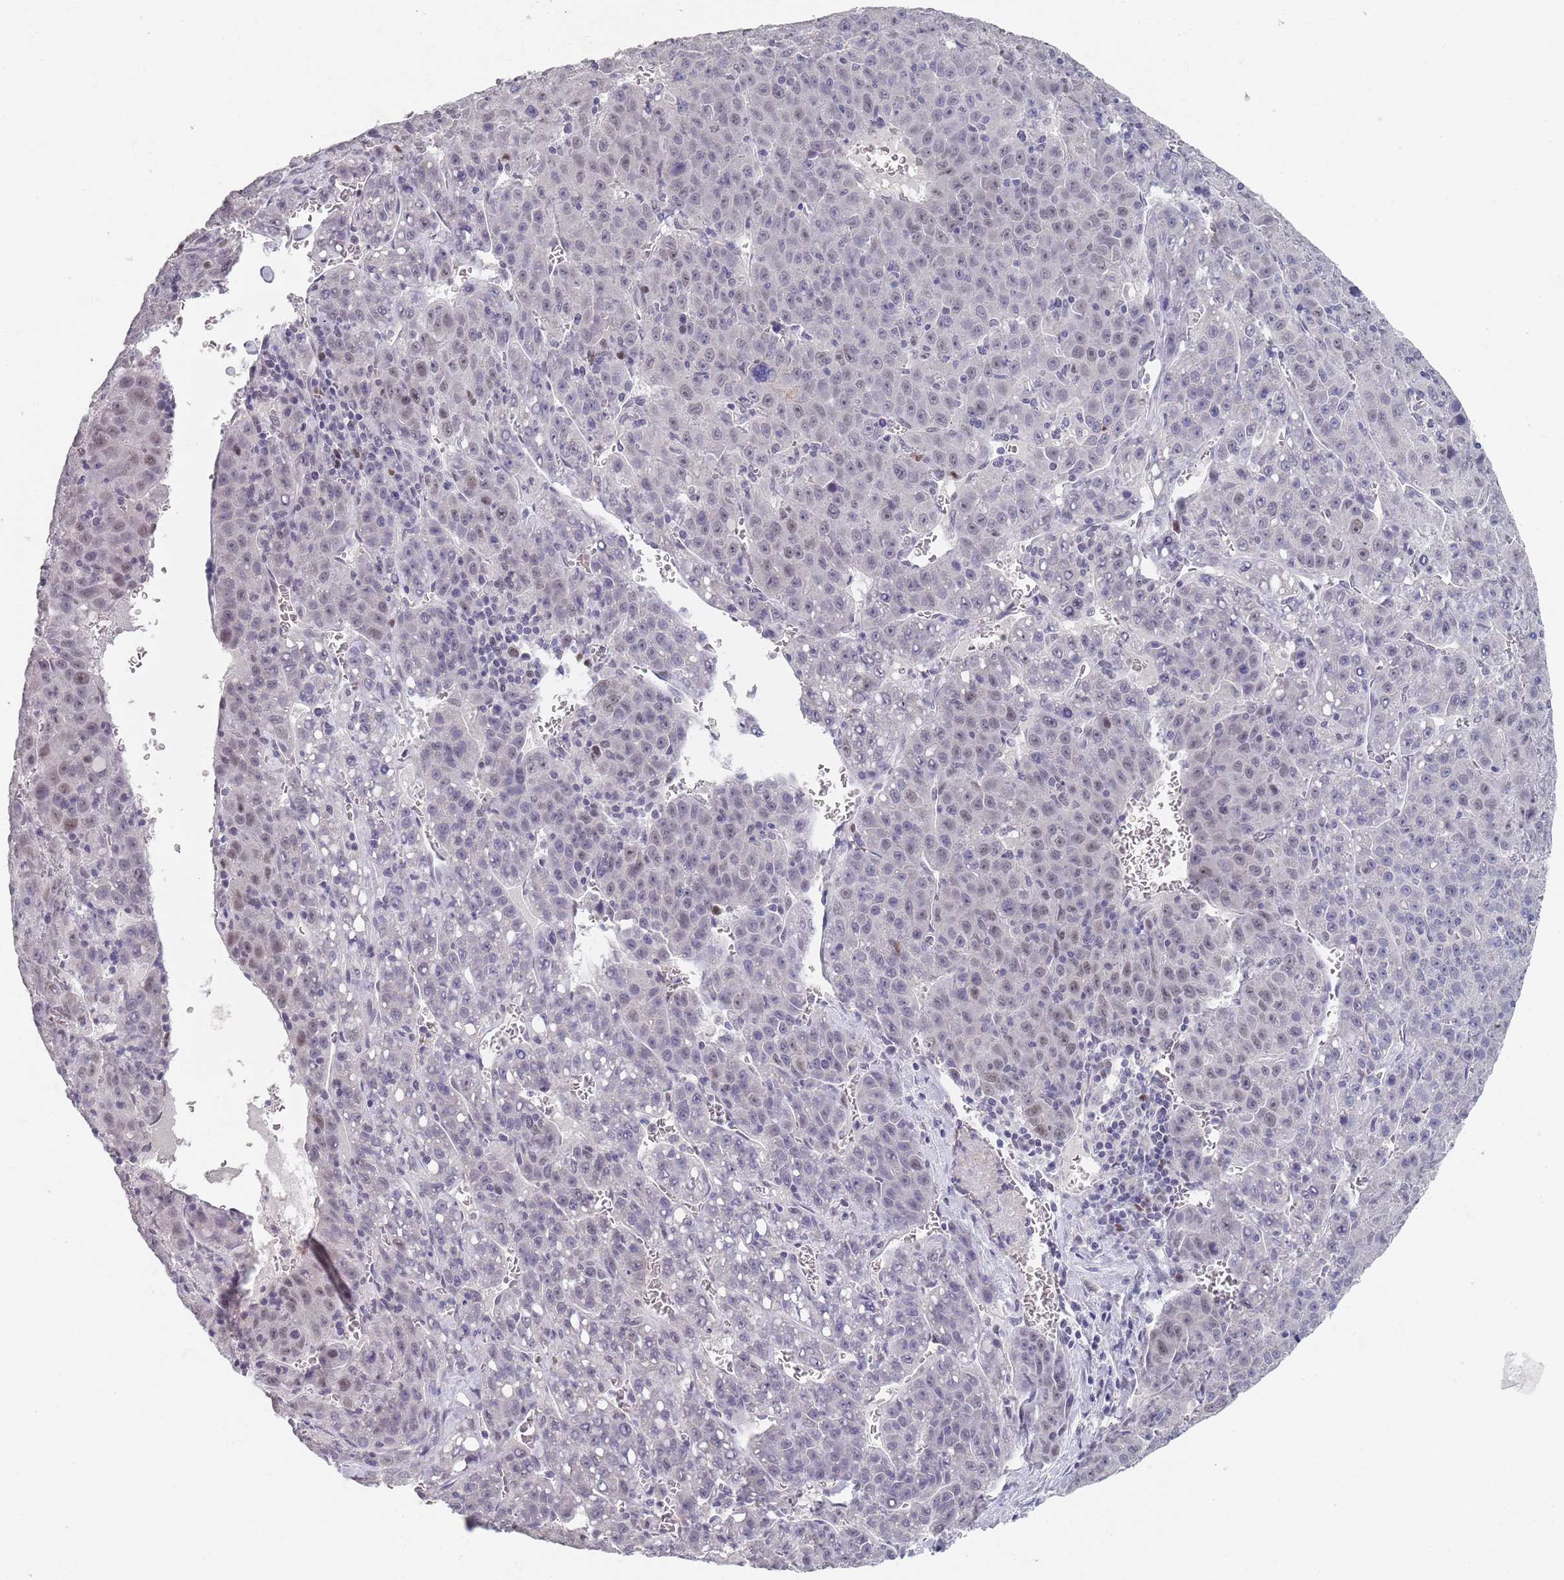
{"staining": {"intensity": "weak", "quantity": "<25%", "location": "nuclear"}, "tissue": "liver cancer", "cell_type": "Tumor cells", "image_type": "cancer", "snomed": [{"axis": "morphology", "description": "Carcinoma, Hepatocellular, NOS"}, {"axis": "topography", "description": "Liver"}], "caption": "High power microscopy micrograph of an immunohistochemistry photomicrograph of liver cancer, revealing no significant expression in tumor cells.", "gene": "SAMD1", "patient": {"sex": "female", "age": 53}}